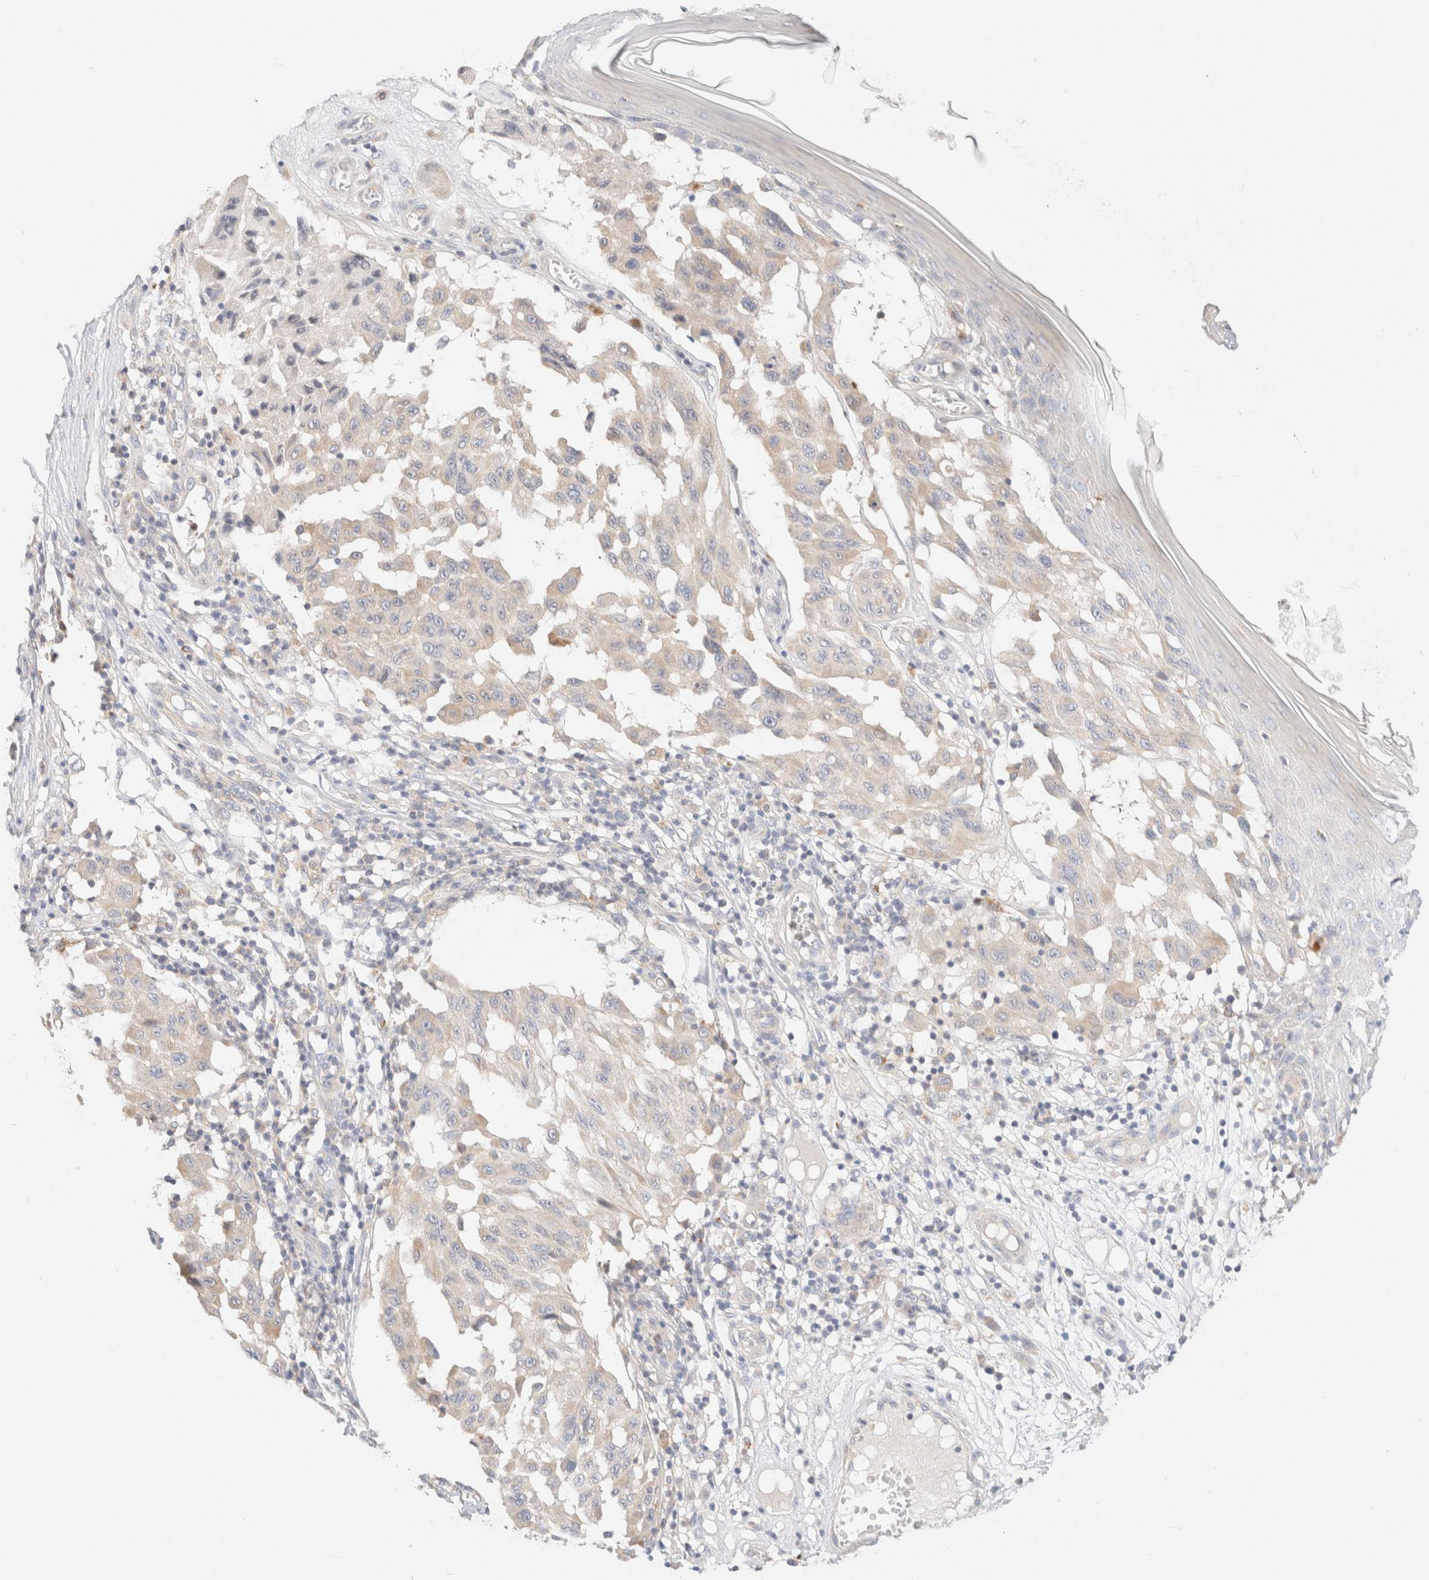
{"staining": {"intensity": "weak", "quantity": "25%-75%", "location": "cytoplasmic/membranous"}, "tissue": "melanoma", "cell_type": "Tumor cells", "image_type": "cancer", "snomed": [{"axis": "morphology", "description": "Malignant melanoma, NOS"}, {"axis": "topography", "description": "Skin"}], "caption": "Brown immunohistochemical staining in human melanoma exhibits weak cytoplasmic/membranous staining in about 25%-75% of tumor cells.", "gene": "SARM1", "patient": {"sex": "male", "age": 30}}